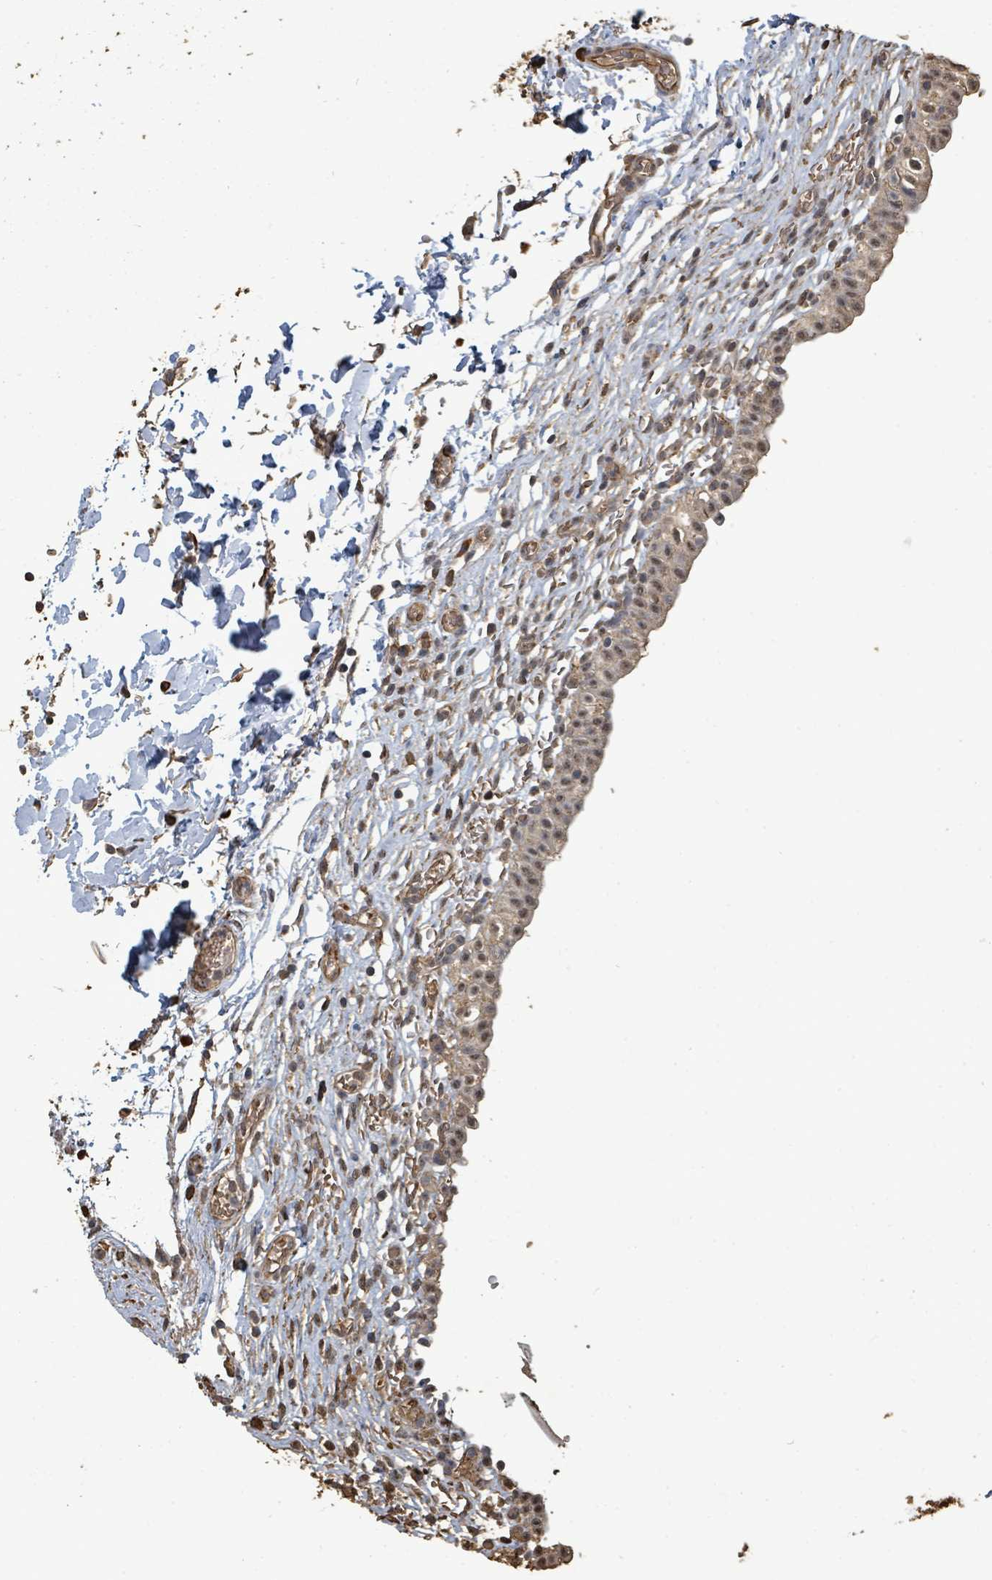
{"staining": {"intensity": "weak", "quantity": ">75%", "location": "nuclear"}, "tissue": "urinary bladder", "cell_type": "Urothelial cells", "image_type": "normal", "snomed": [{"axis": "morphology", "description": "Normal tissue, NOS"}, {"axis": "topography", "description": "Urinary bladder"}, {"axis": "topography", "description": "Peripheral nerve tissue"}], "caption": "Urinary bladder stained with DAB IHC demonstrates low levels of weak nuclear expression in approximately >75% of urothelial cells. The protein is shown in brown color, while the nuclei are stained blue.", "gene": "C6orf52", "patient": {"sex": "male", "age": 55}}